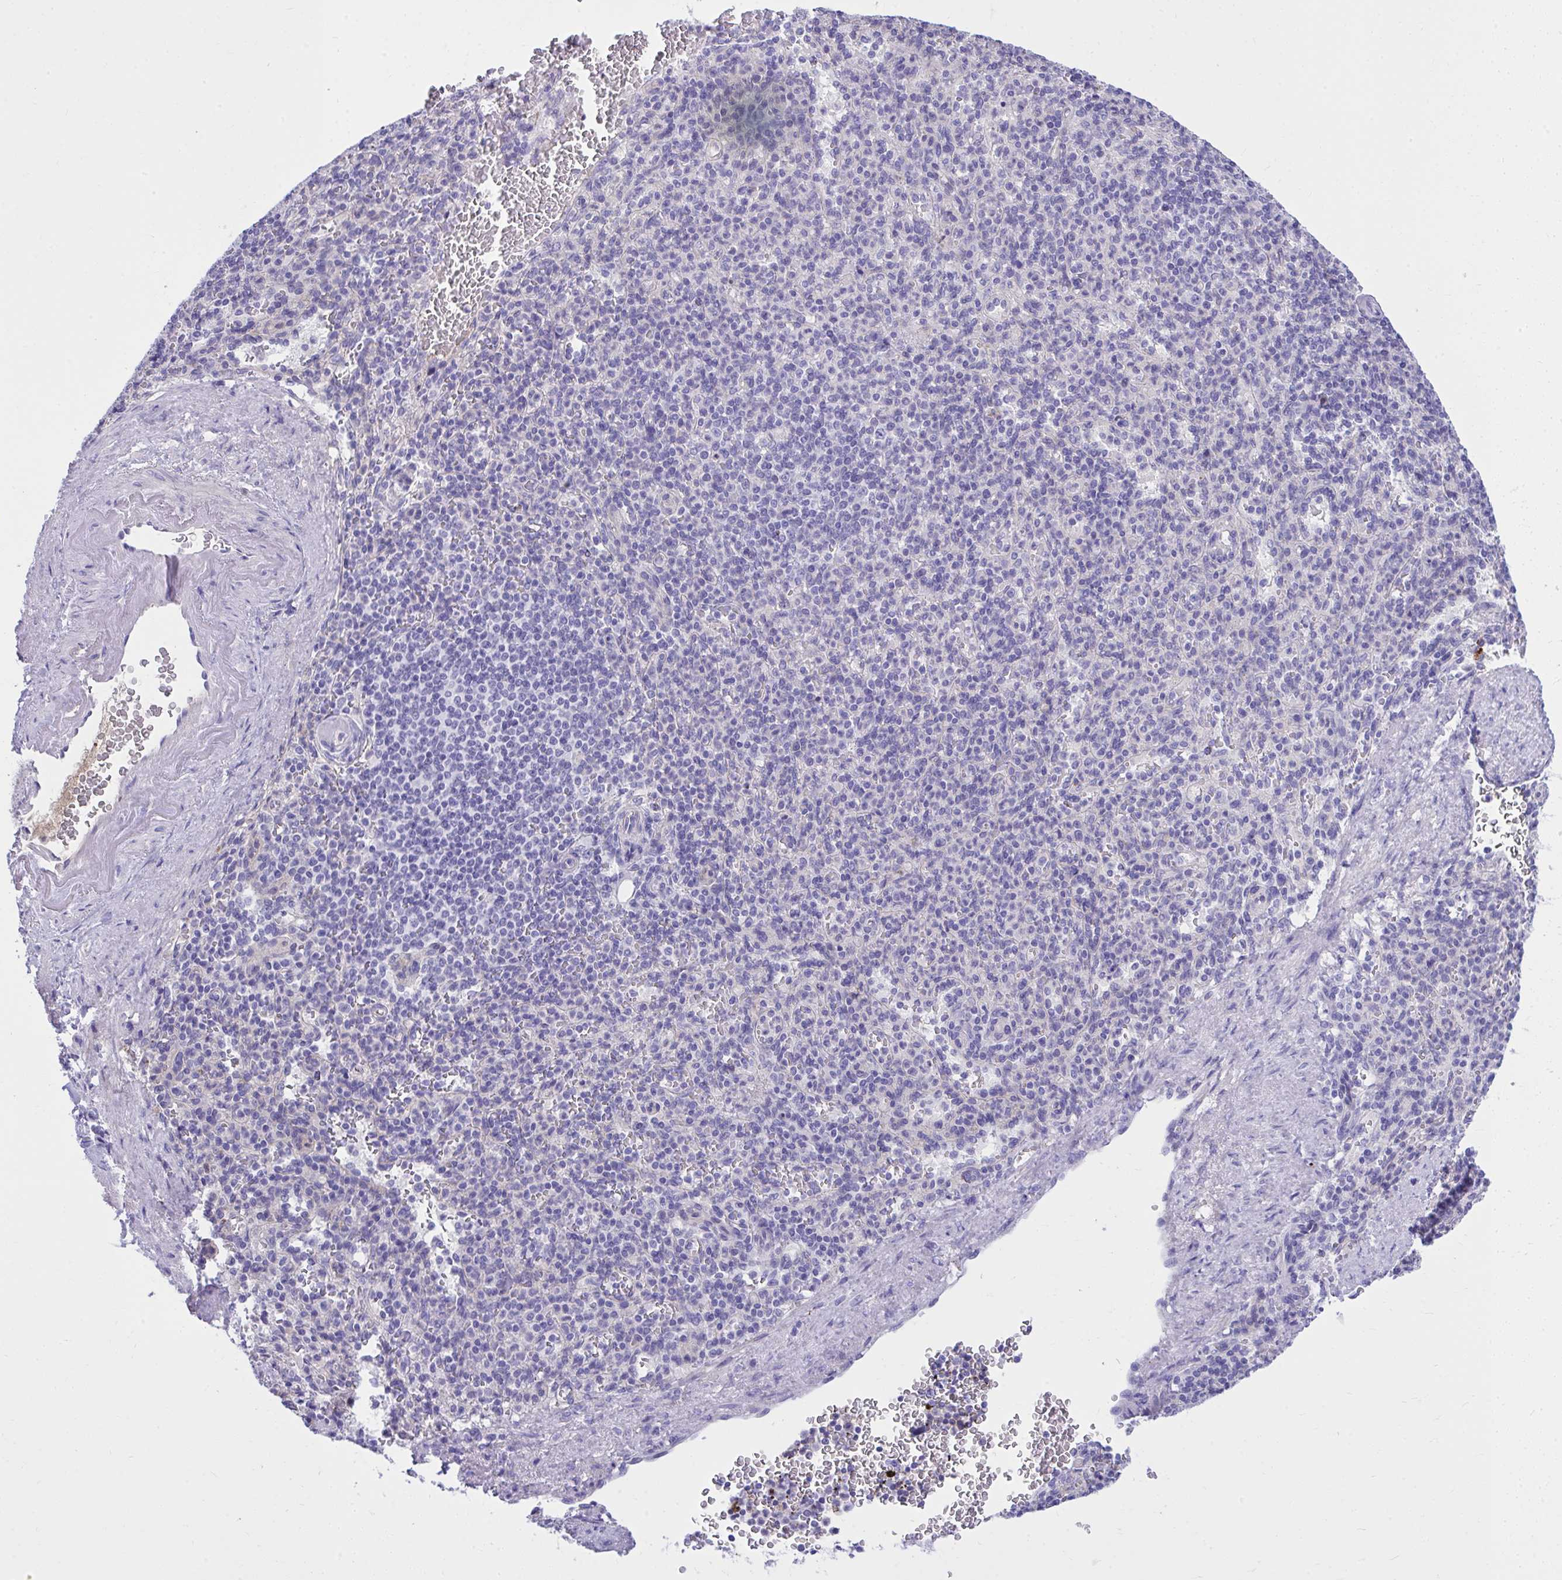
{"staining": {"intensity": "negative", "quantity": "none", "location": "none"}, "tissue": "spleen", "cell_type": "Cells in red pulp", "image_type": "normal", "snomed": [{"axis": "morphology", "description": "Normal tissue, NOS"}, {"axis": "topography", "description": "Spleen"}], "caption": "The histopathology image displays no significant staining in cells in red pulp of spleen. Brightfield microscopy of immunohistochemistry stained with DAB (3,3'-diaminobenzidine) (brown) and hematoxylin (blue), captured at high magnification.", "gene": "HRG", "patient": {"sex": "female", "age": 74}}